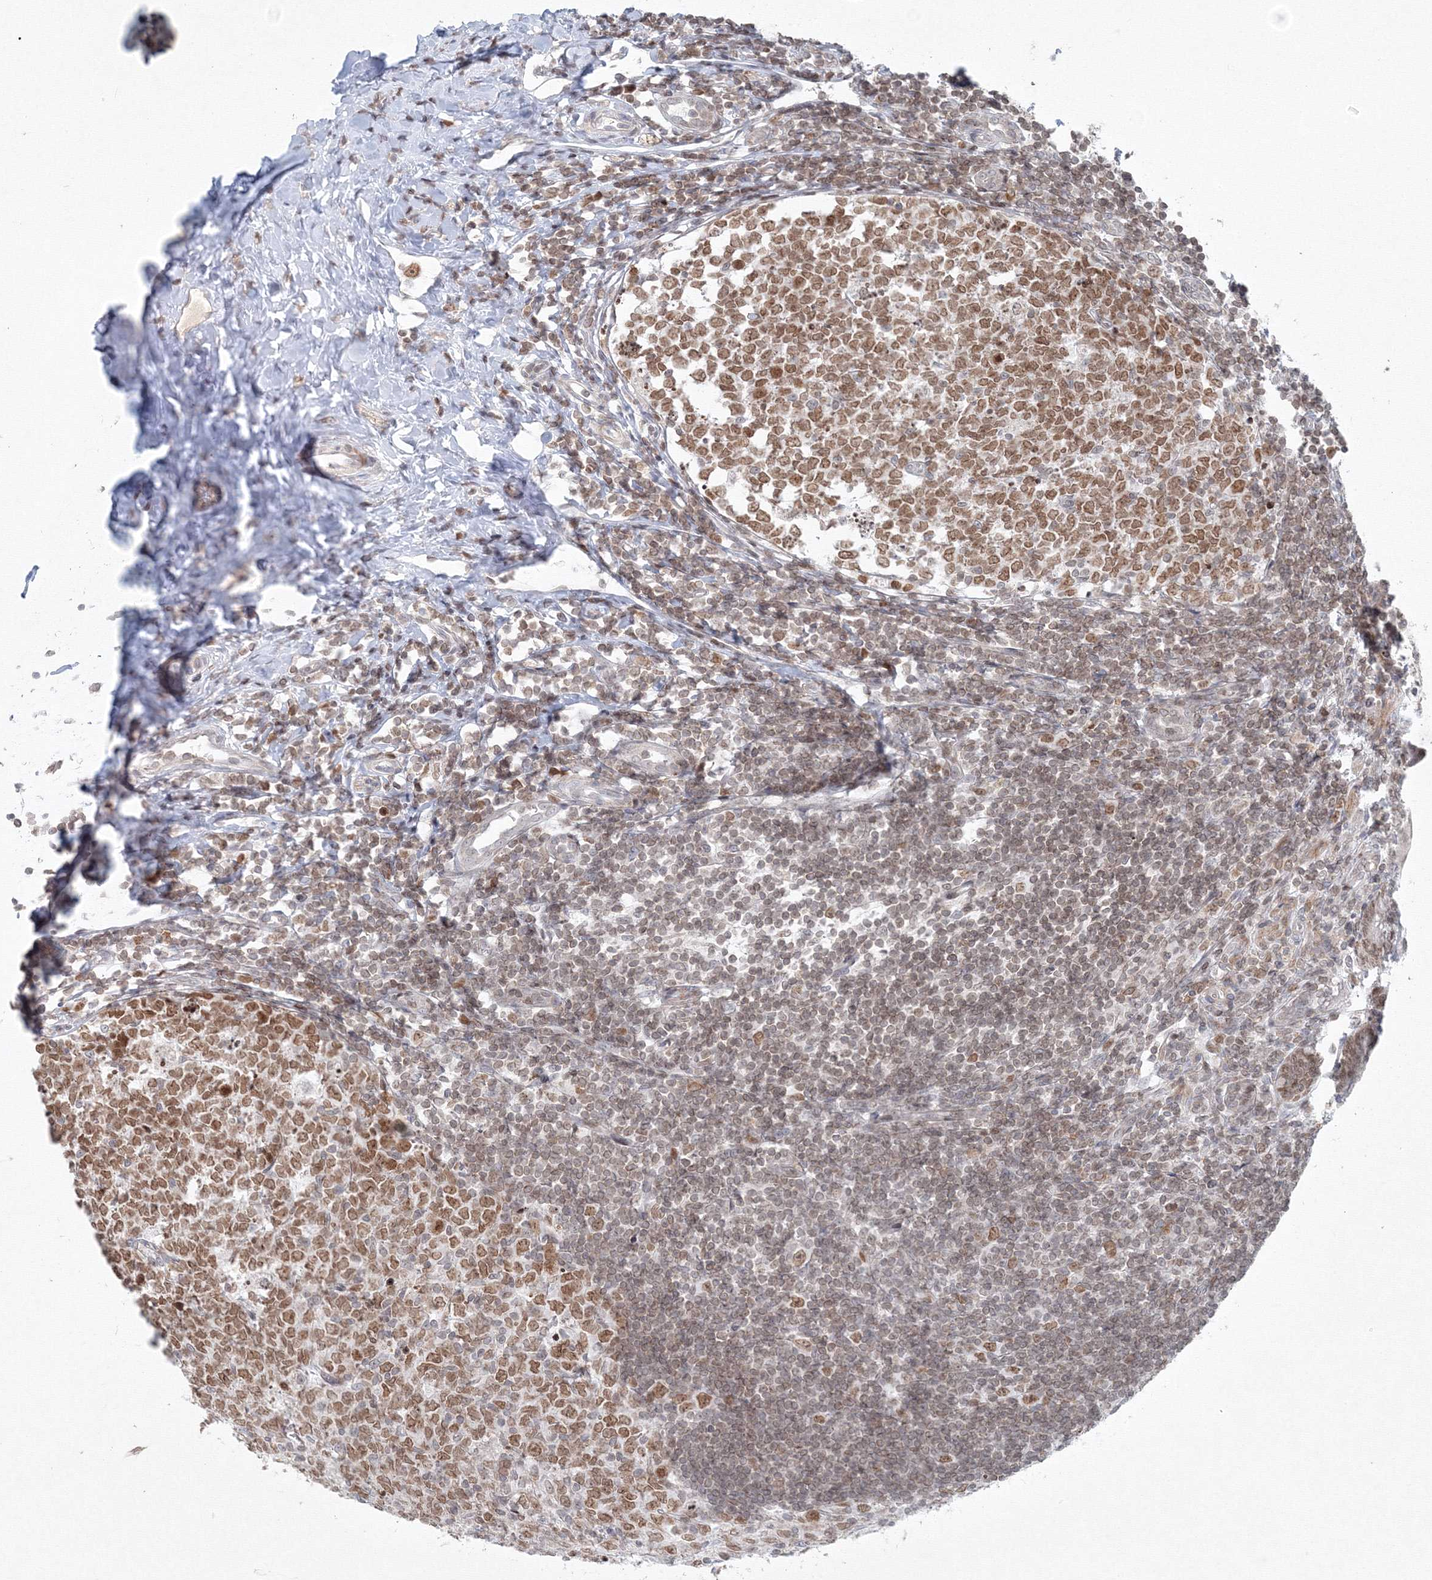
{"staining": {"intensity": "weak", "quantity": ">75%", "location": "nuclear"}, "tissue": "appendix", "cell_type": "Glandular cells", "image_type": "normal", "snomed": [{"axis": "morphology", "description": "Normal tissue, NOS"}, {"axis": "topography", "description": "Appendix"}], "caption": "IHC histopathology image of unremarkable appendix: appendix stained using immunohistochemistry (IHC) shows low levels of weak protein expression localized specifically in the nuclear of glandular cells, appearing as a nuclear brown color.", "gene": "KIF4A", "patient": {"sex": "male", "age": 14}}